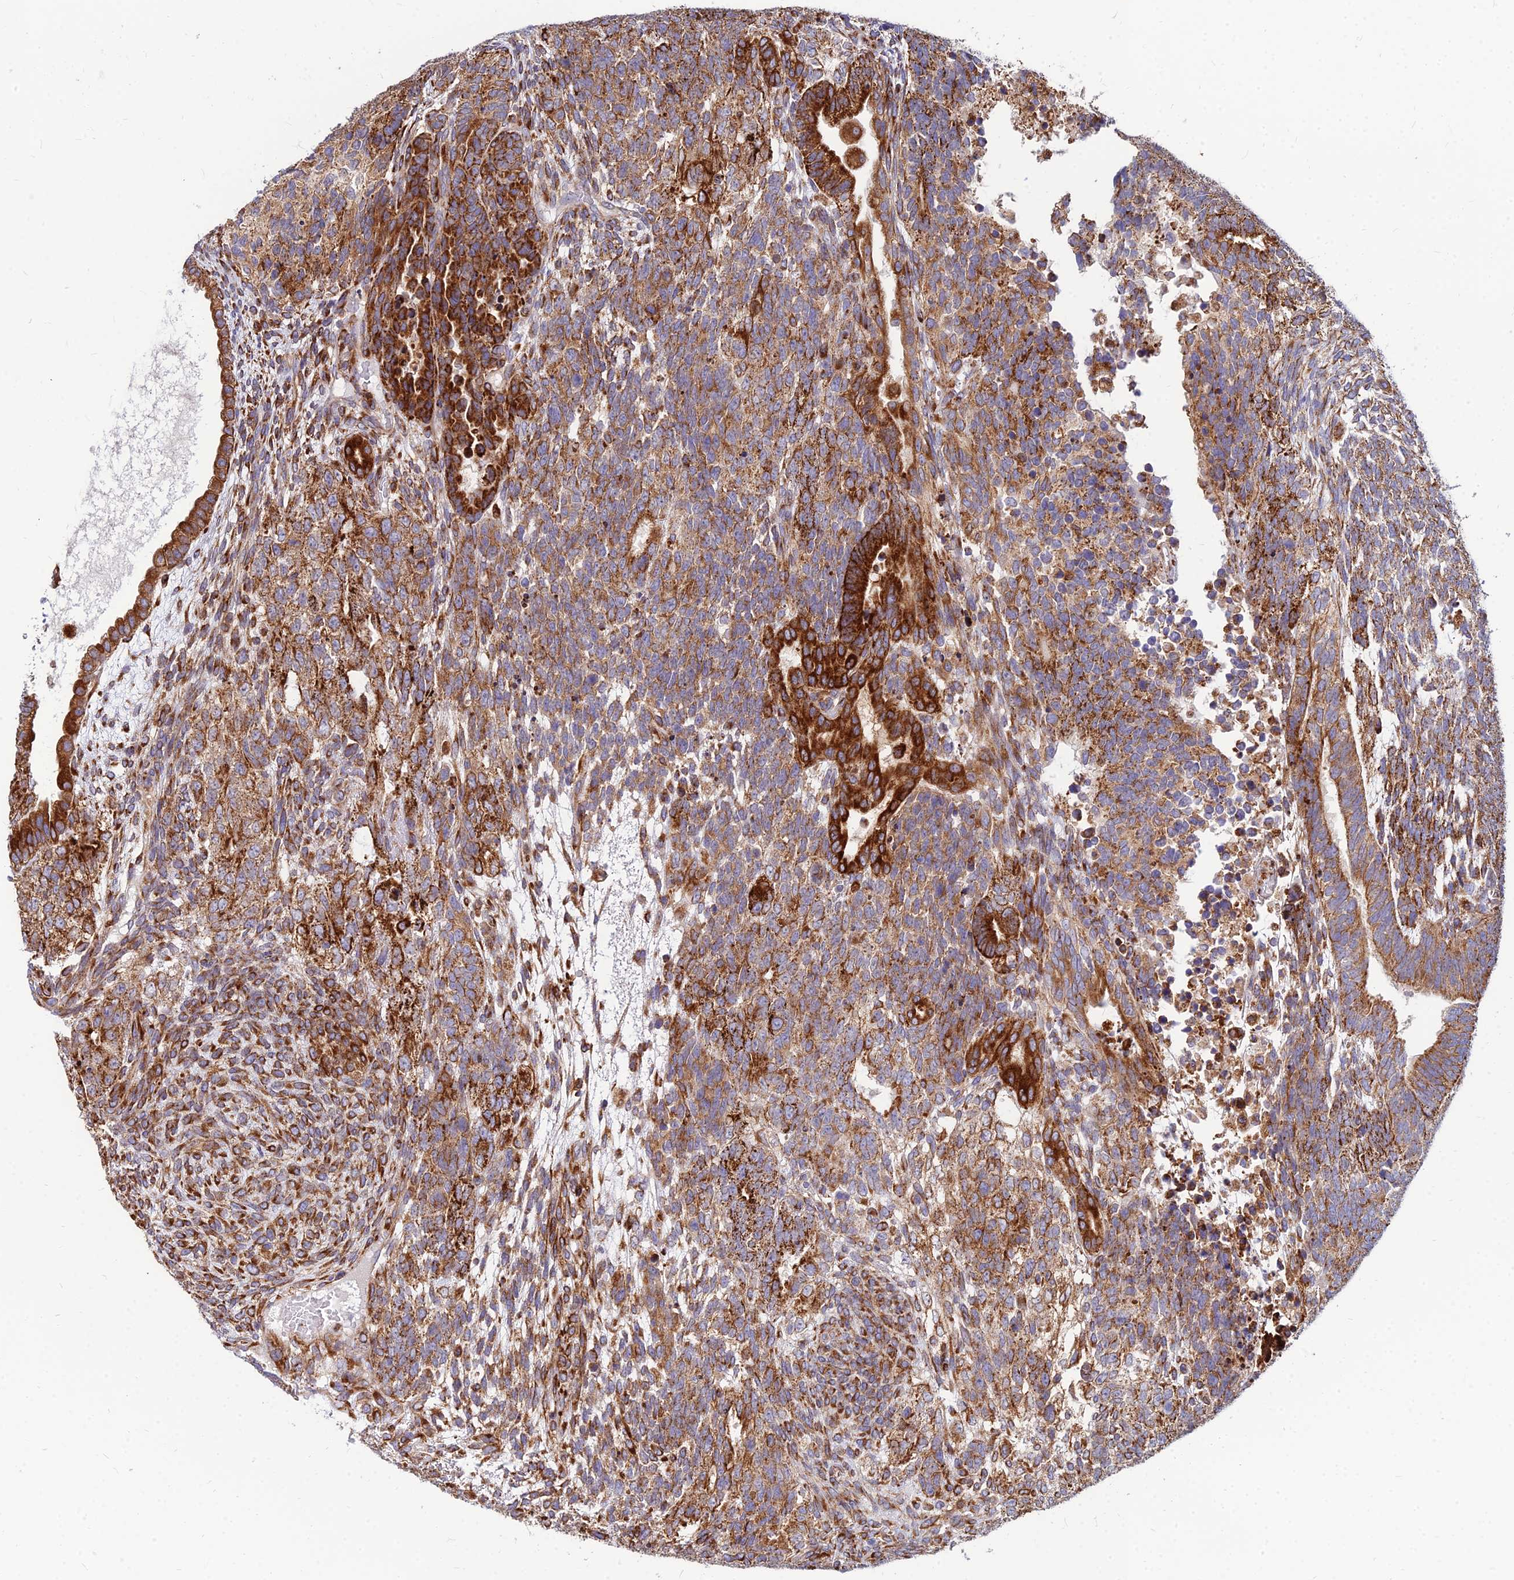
{"staining": {"intensity": "moderate", "quantity": ">75%", "location": "cytoplasmic/membranous"}, "tissue": "testis cancer", "cell_type": "Tumor cells", "image_type": "cancer", "snomed": [{"axis": "morphology", "description": "Carcinoma, Embryonal, NOS"}, {"axis": "topography", "description": "Testis"}], "caption": "This histopathology image displays immunohistochemistry staining of testis embryonal carcinoma, with medium moderate cytoplasmic/membranous staining in approximately >75% of tumor cells.", "gene": "CCT6B", "patient": {"sex": "male", "age": 23}}